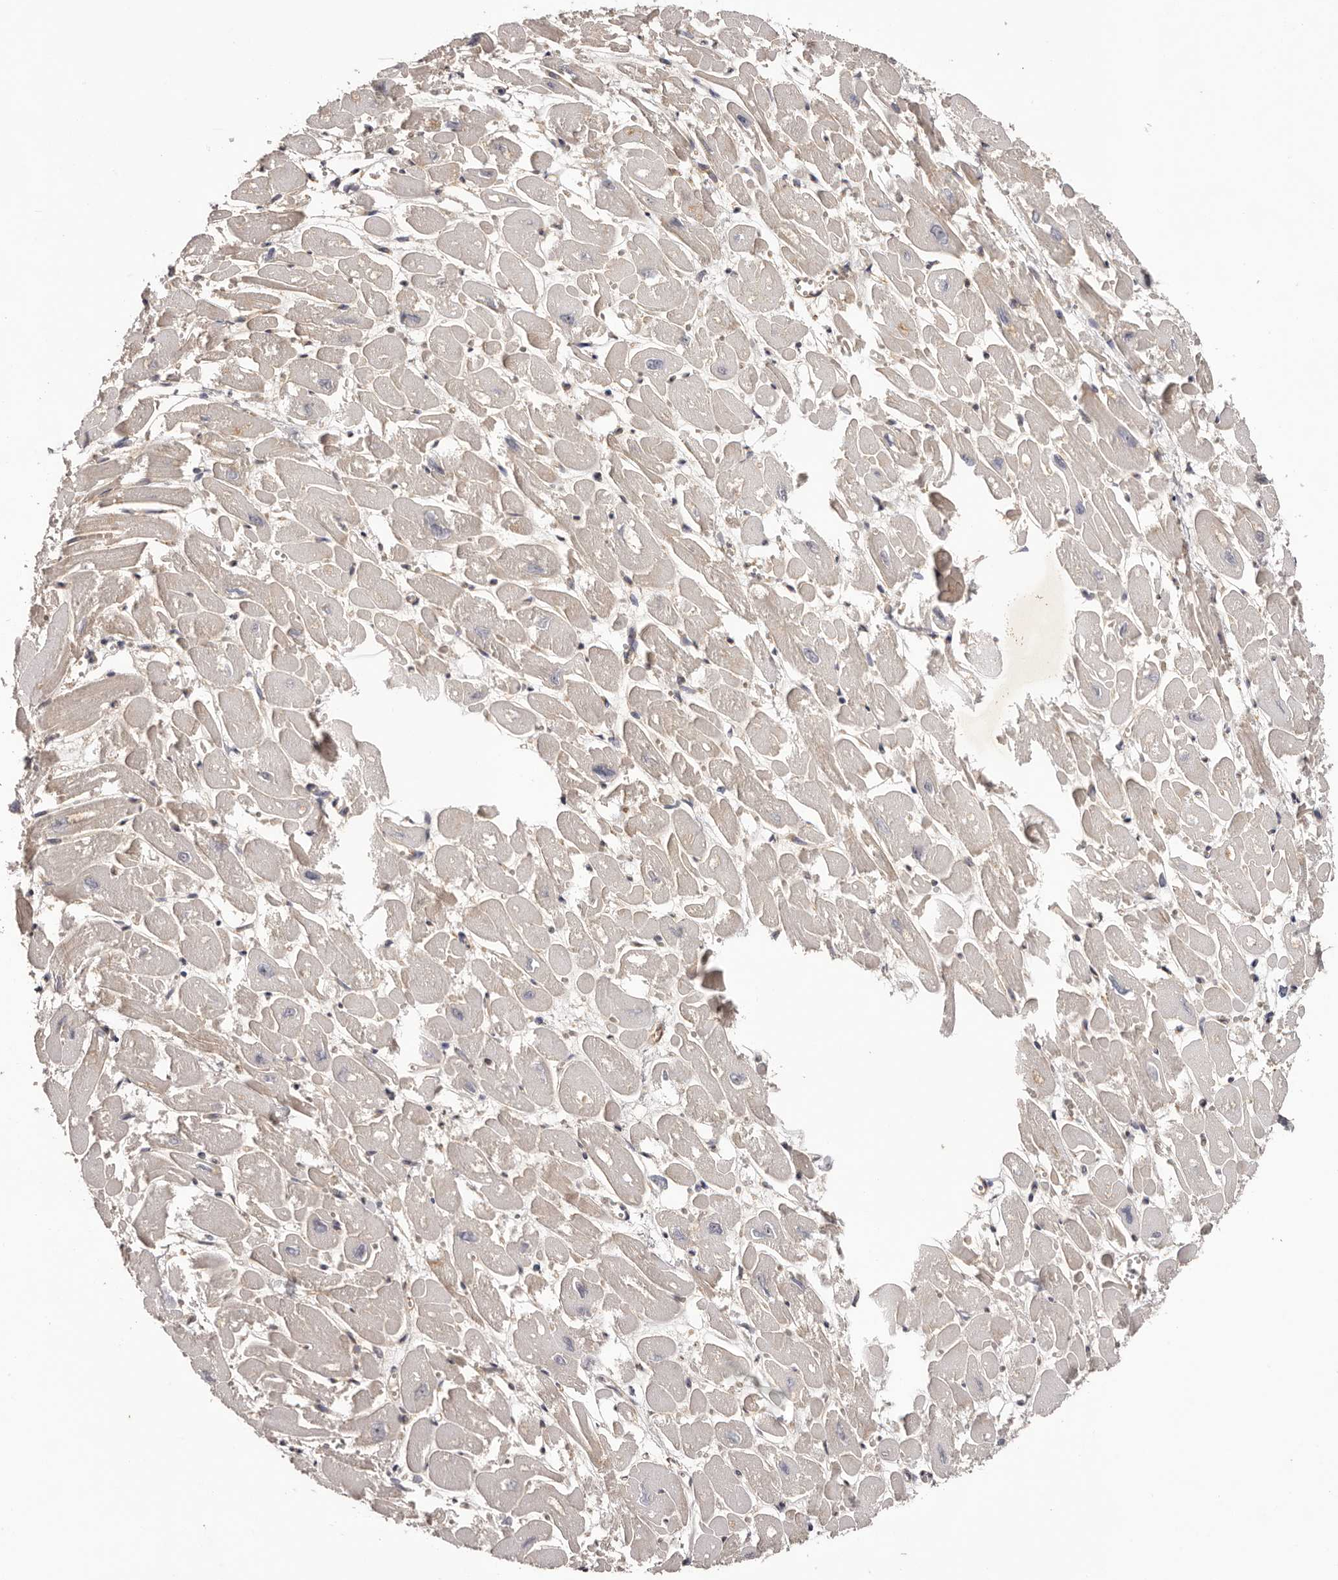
{"staining": {"intensity": "negative", "quantity": "none", "location": "none"}, "tissue": "heart muscle", "cell_type": "Cardiomyocytes", "image_type": "normal", "snomed": [{"axis": "morphology", "description": "Normal tissue, NOS"}, {"axis": "topography", "description": "Heart"}], "caption": "IHC histopathology image of benign heart muscle stained for a protein (brown), which displays no expression in cardiomyocytes. The staining was performed using DAB (3,3'-diaminobenzidine) to visualize the protein expression in brown, while the nuclei were stained in blue with hematoxylin (Magnification: 20x).", "gene": "LTV1", "patient": {"sex": "male", "age": 54}}